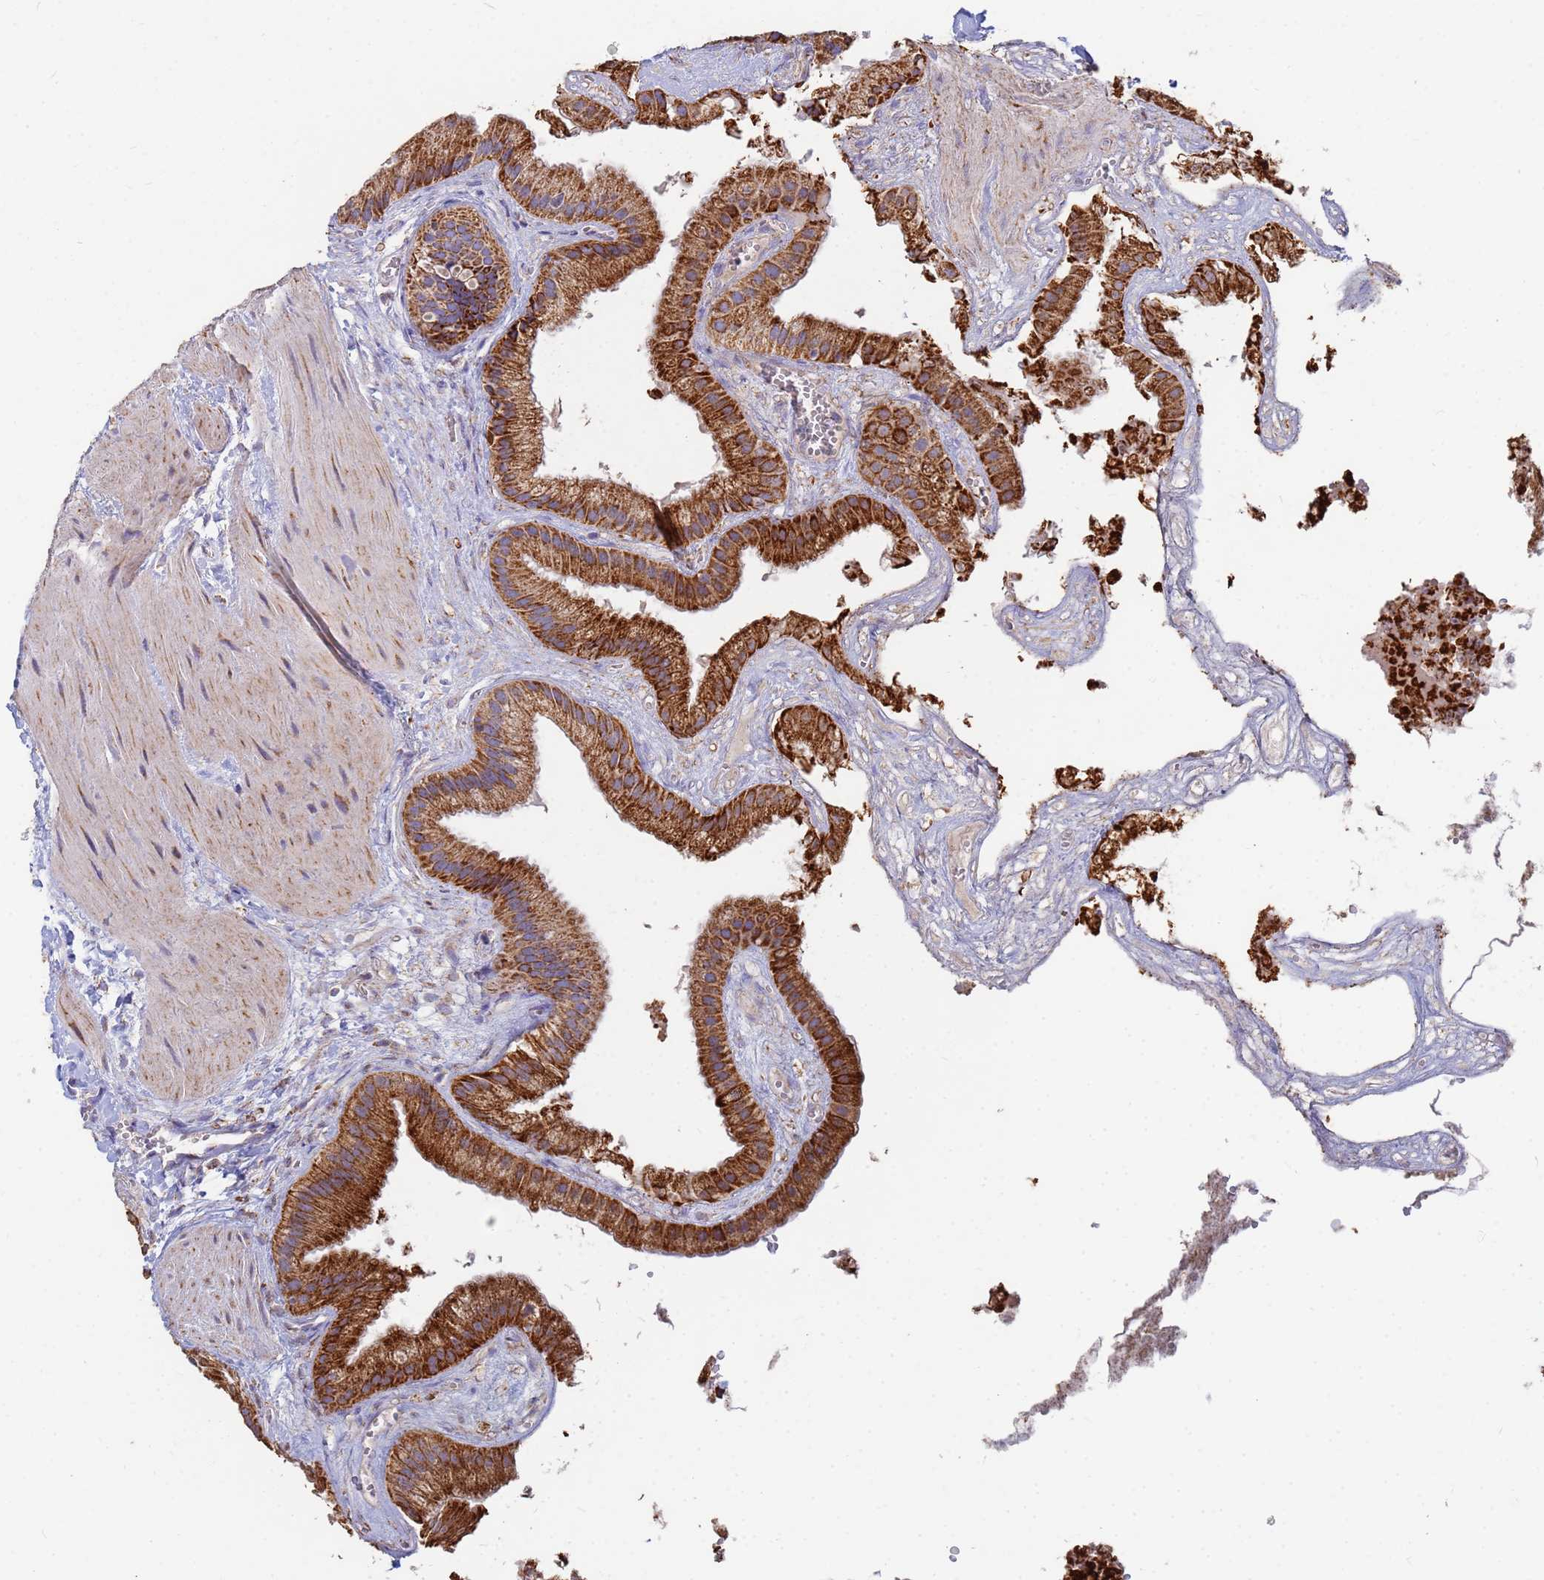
{"staining": {"intensity": "strong", "quantity": ">75%", "location": "cytoplasmic/membranous"}, "tissue": "gallbladder", "cell_type": "Glandular cells", "image_type": "normal", "snomed": [{"axis": "morphology", "description": "Normal tissue, NOS"}, {"axis": "topography", "description": "Gallbladder"}], "caption": "Glandular cells exhibit high levels of strong cytoplasmic/membranous staining in about >75% of cells in unremarkable gallbladder.", "gene": "UQCRHL", "patient": {"sex": "male", "age": 55}}